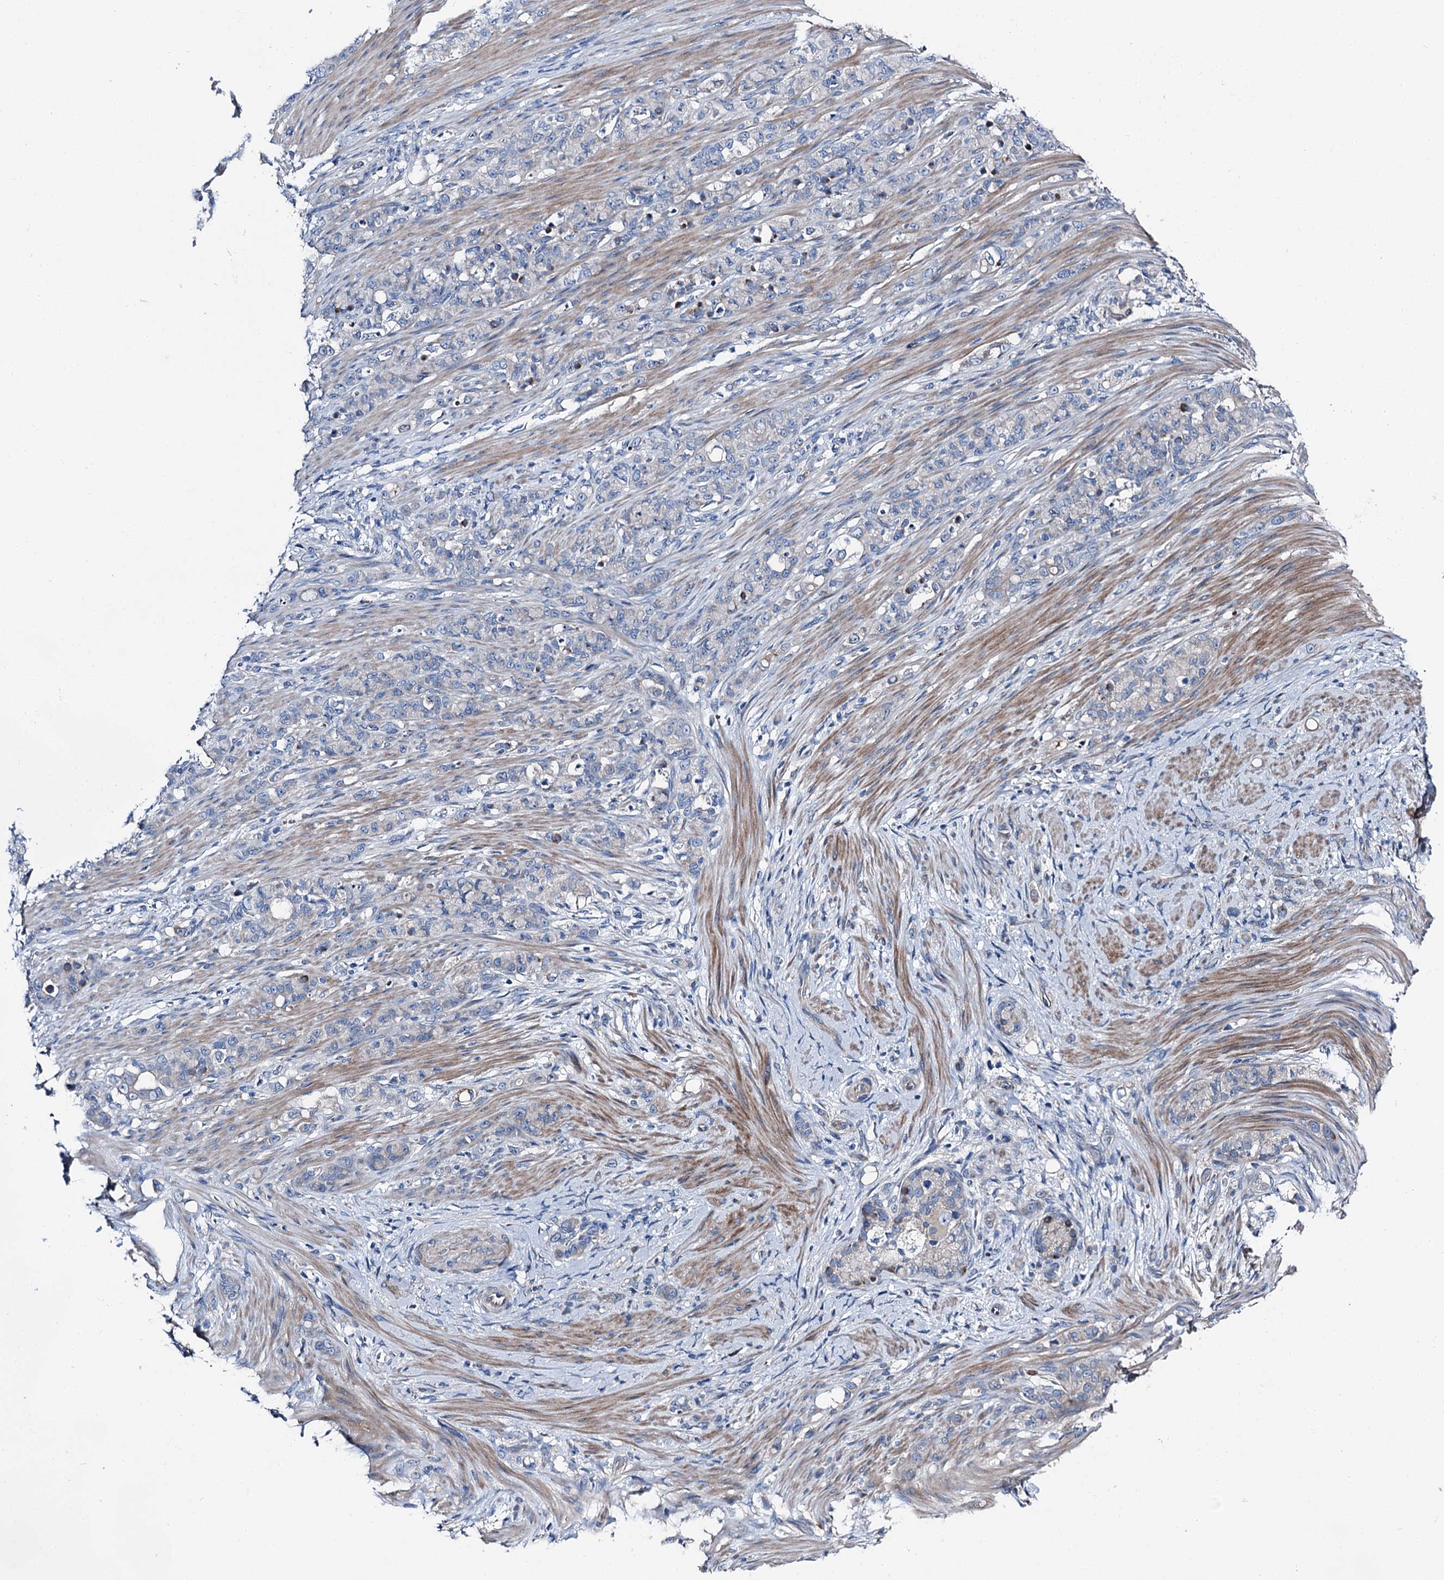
{"staining": {"intensity": "negative", "quantity": "none", "location": "none"}, "tissue": "stomach cancer", "cell_type": "Tumor cells", "image_type": "cancer", "snomed": [{"axis": "morphology", "description": "Adenocarcinoma, NOS"}, {"axis": "topography", "description": "Stomach"}], "caption": "Stomach adenocarcinoma stained for a protein using IHC displays no expression tumor cells.", "gene": "SLC22A25", "patient": {"sex": "female", "age": 79}}